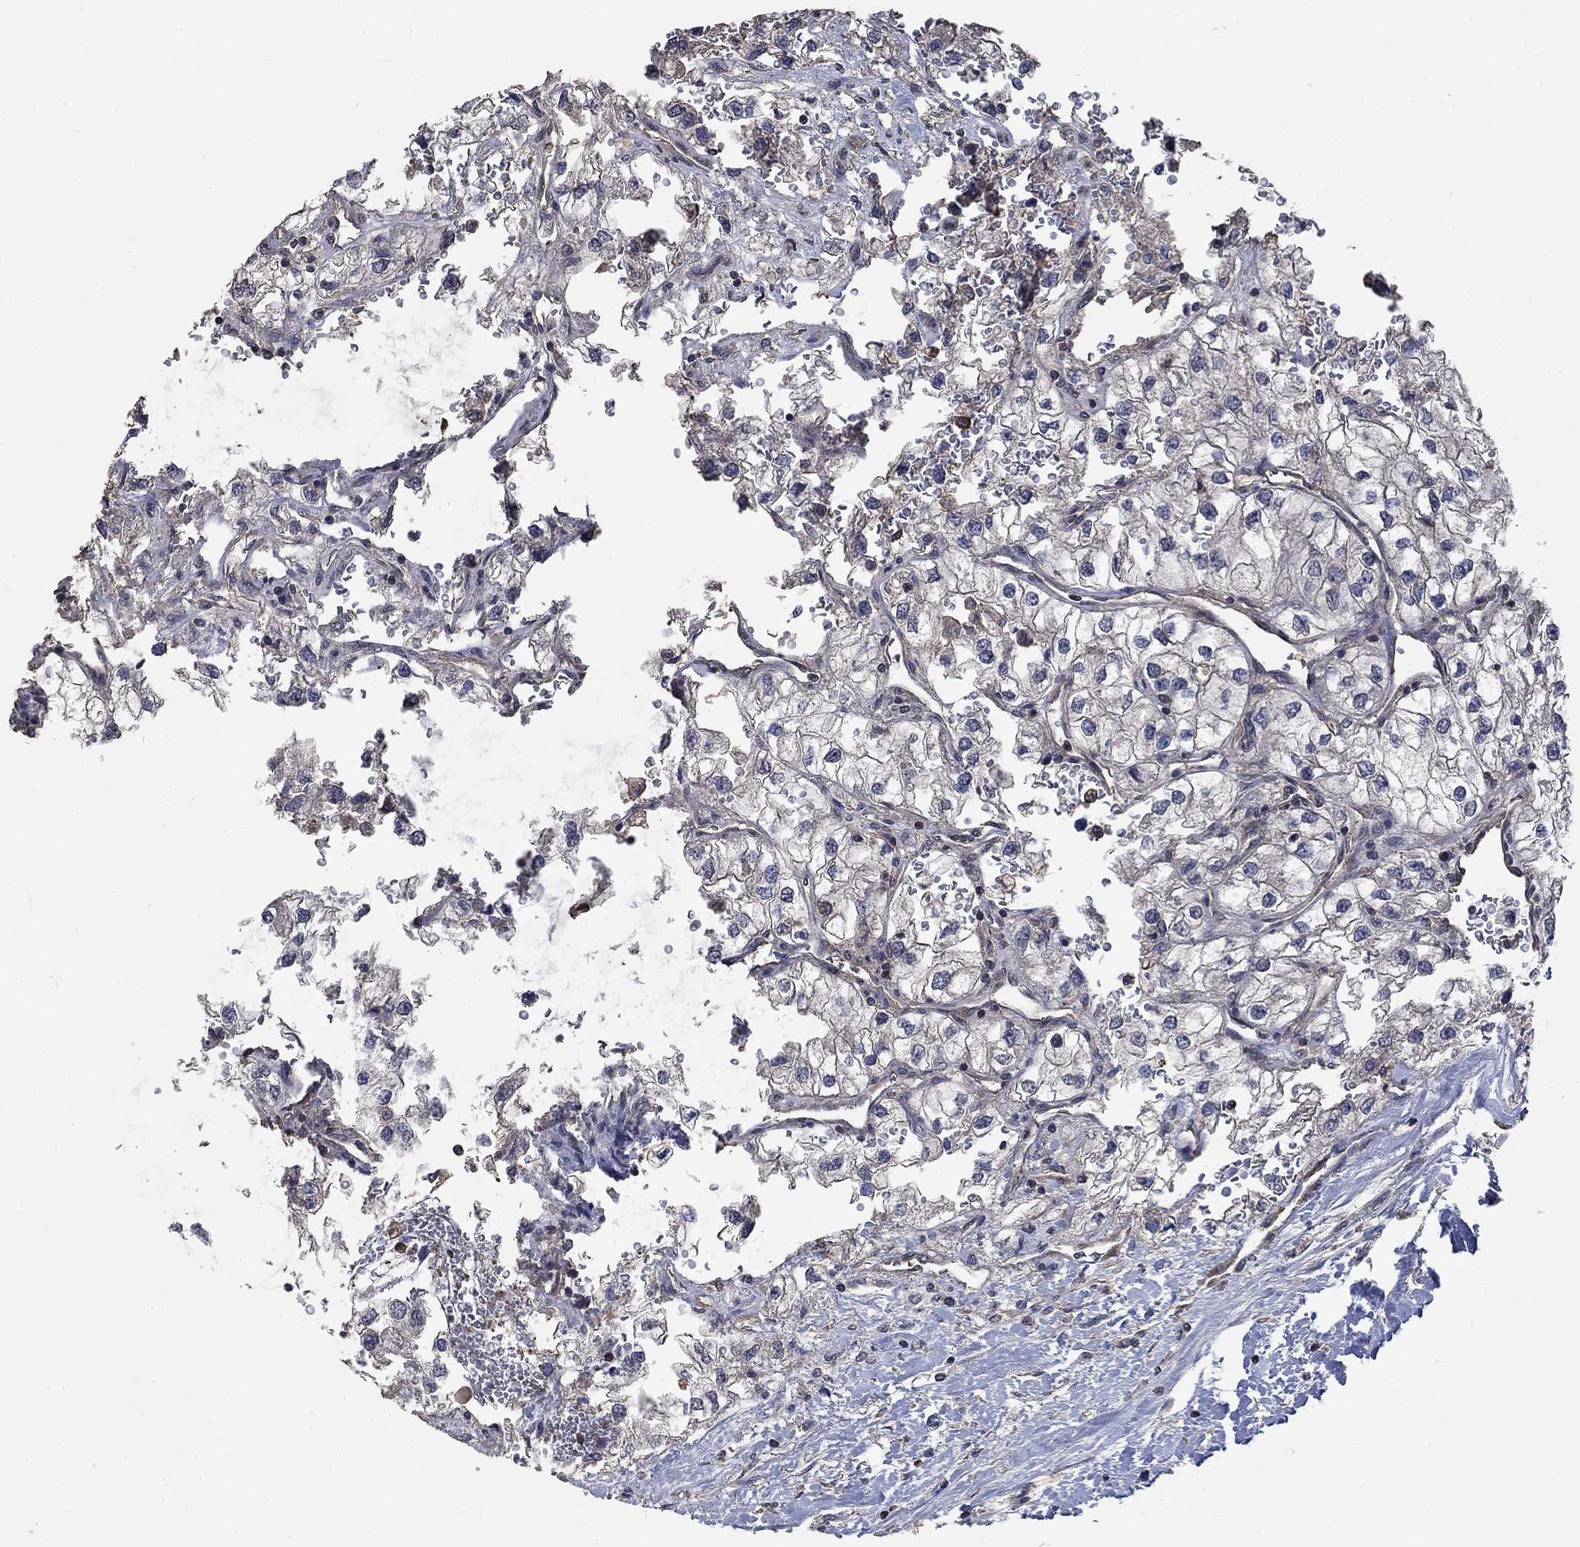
{"staining": {"intensity": "moderate", "quantity": "<25%", "location": "cytoplasmic/membranous"}, "tissue": "renal cancer", "cell_type": "Tumor cells", "image_type": "cancer", "snomed": [{"axis": "morphology", "description": "Adenocarcinoma, NOS"}, {"axis": "topography", "description": "Kidney"}], "caption": "Moderate cytoplasmic/membranous expression is appreciated in approximately <25% of tumor cells in renal cancer (adenocarcinoma).", "gene": "PDE3A", "patient": {"sex": "male", "age": 59}}